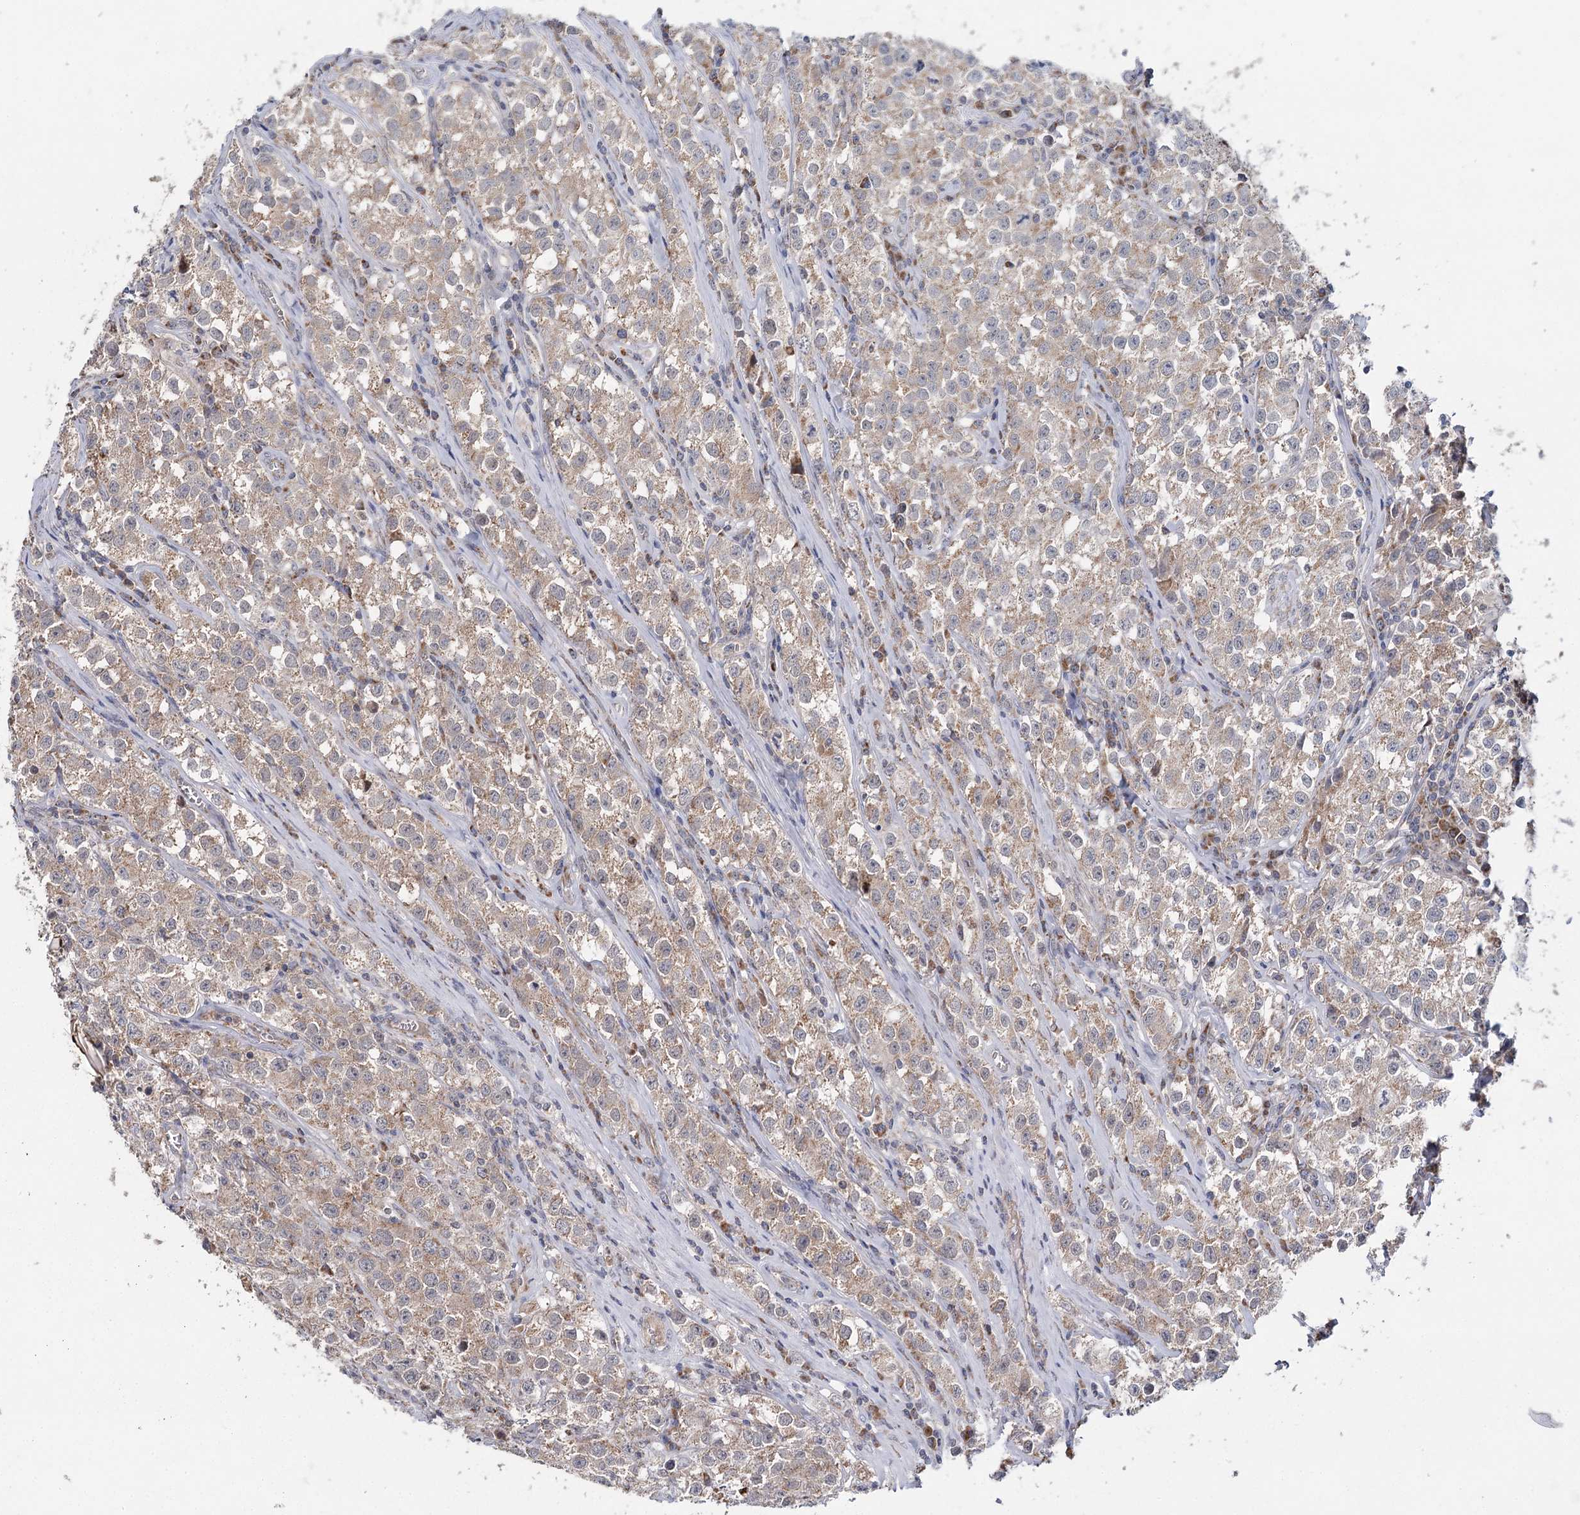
{"staining": {"intensity": "weak", "quantity": ">75%", "location": "cytoplasmic/membranous"}, "tissue": "testis cancer", "cell_type": "Tumor cells", "image_type": "cancer", "snomed": [{"axis": "morphology", "description": "Seminoma, NOS"}, {"axis": "morphology", "description": "Carcinoma, Embryonal, NOS"}, {"axis": "topography", "description": "Testis"}], "caption": "A micrograph showing weak cytoplasmic/membranous staining in approximately >75% of tumor cells in testis cancer, as visualized by brown immunohistochemical staining.", "gene": "MRPL44", "patient": {"sex": "male", "age": 43}}